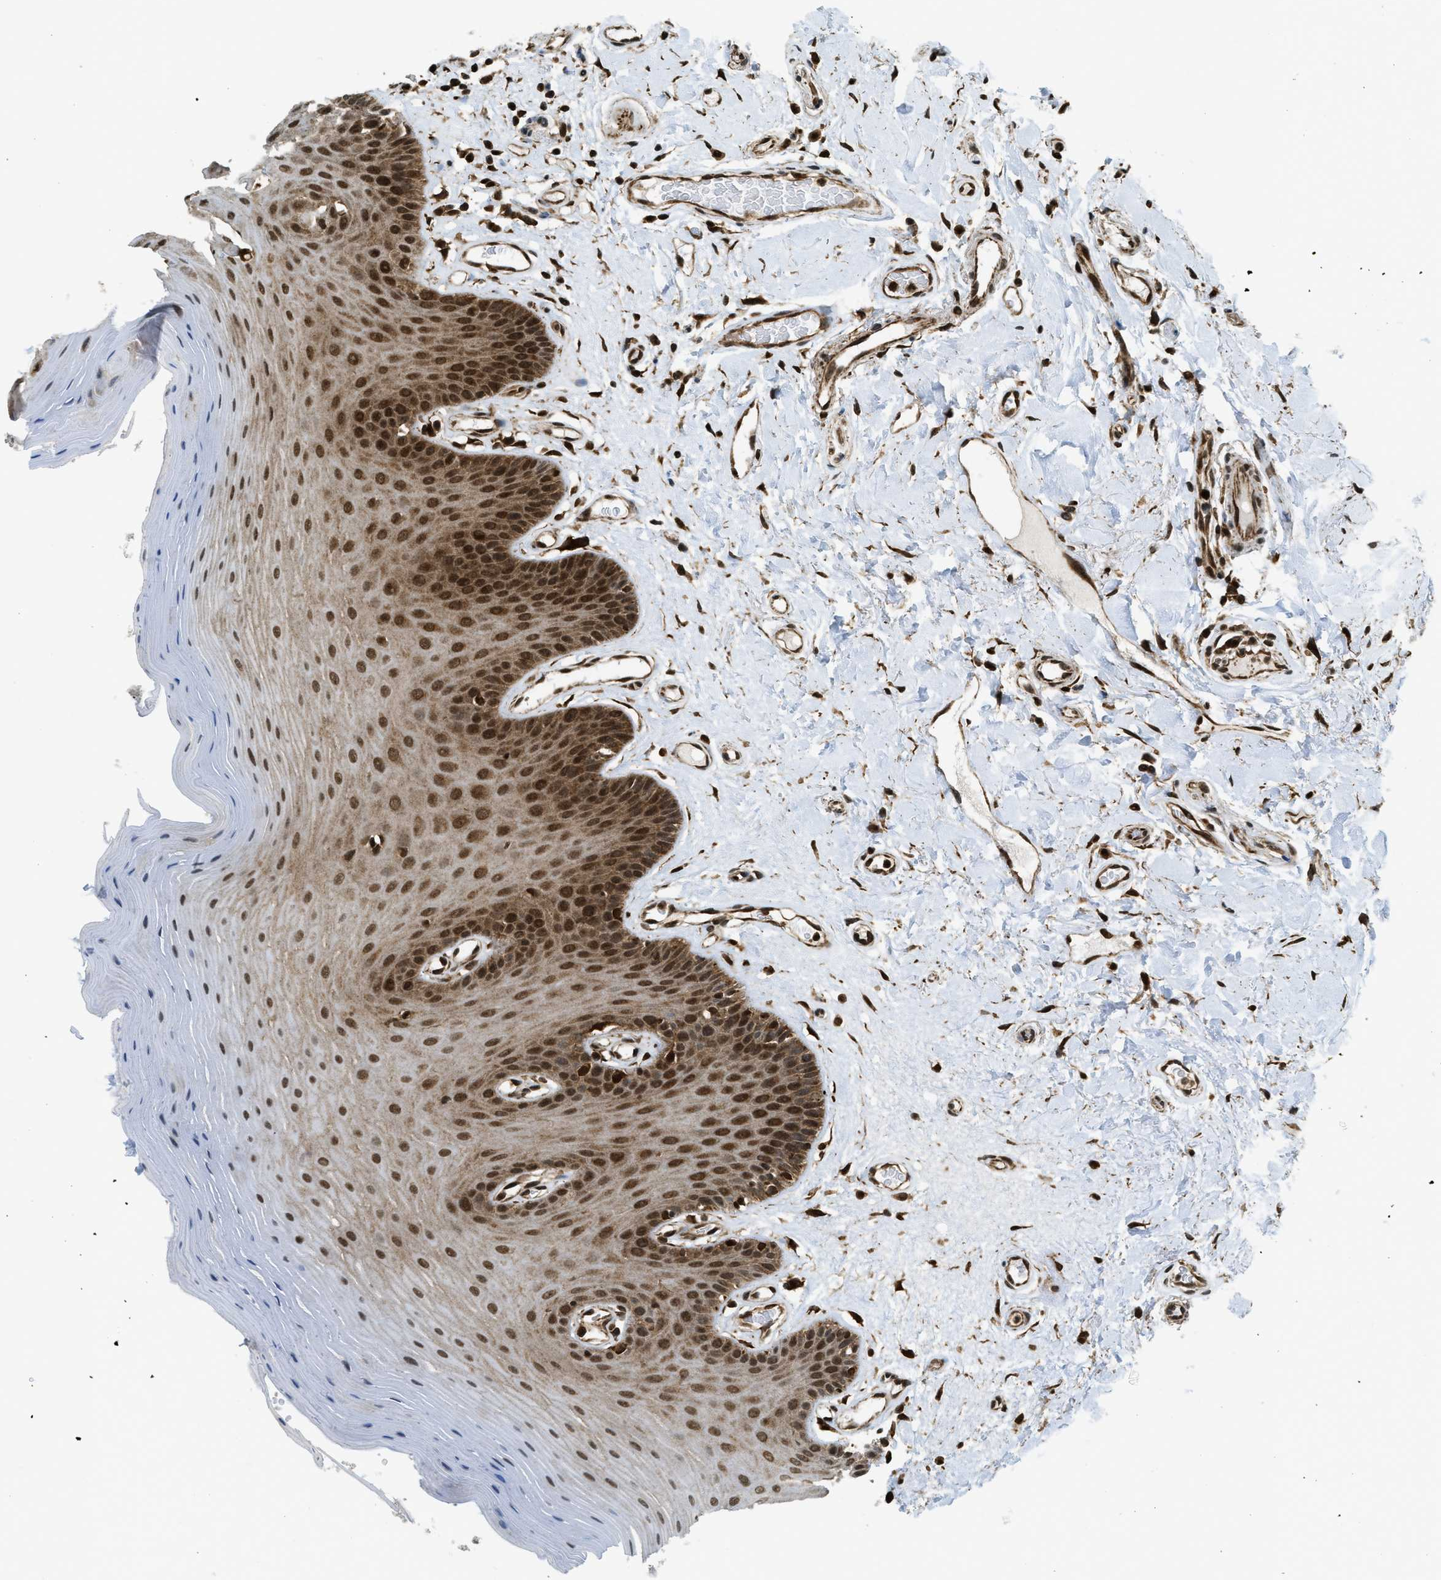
{"staining": {"intensity": "strong", "quantity": "25%-75%", "location": "cytoplasmic/membranous,nuclear"}, "tissue": "oral mucosa", "cell_type": "Squamous epithelial cells", "image_type": "normal", "snomed": [{"axis": "morphology", "description": "Normal tissue, NOS"}, {"axis": "morphology", "description": "Squamous cell carcinoma, NOS"}, {"axis": "topography", "description": "Skeletal muscle"}, {"axis": "topography", "description": "Adipose tissue"}, {"axis": "topography", "description": "Vascular tissue"}, {"axis": "topography", "description": "Oral tissue"}, {"axis": "topography", "description": "Peripheral nerve tissue"}, {"axis": "topography", "description": "Head-Neck"}], "caption": "Protein staining of normal oral mucosa displays strong cytoplasmic/membranous,nuclear expression in approximately 25%-75% of squamous epithelial cells. (brown staining indicates protein expression, while blue staining denotes nuclei).", "gene": "TNPO1", "patient": {"sex": "male", "age": 71}}